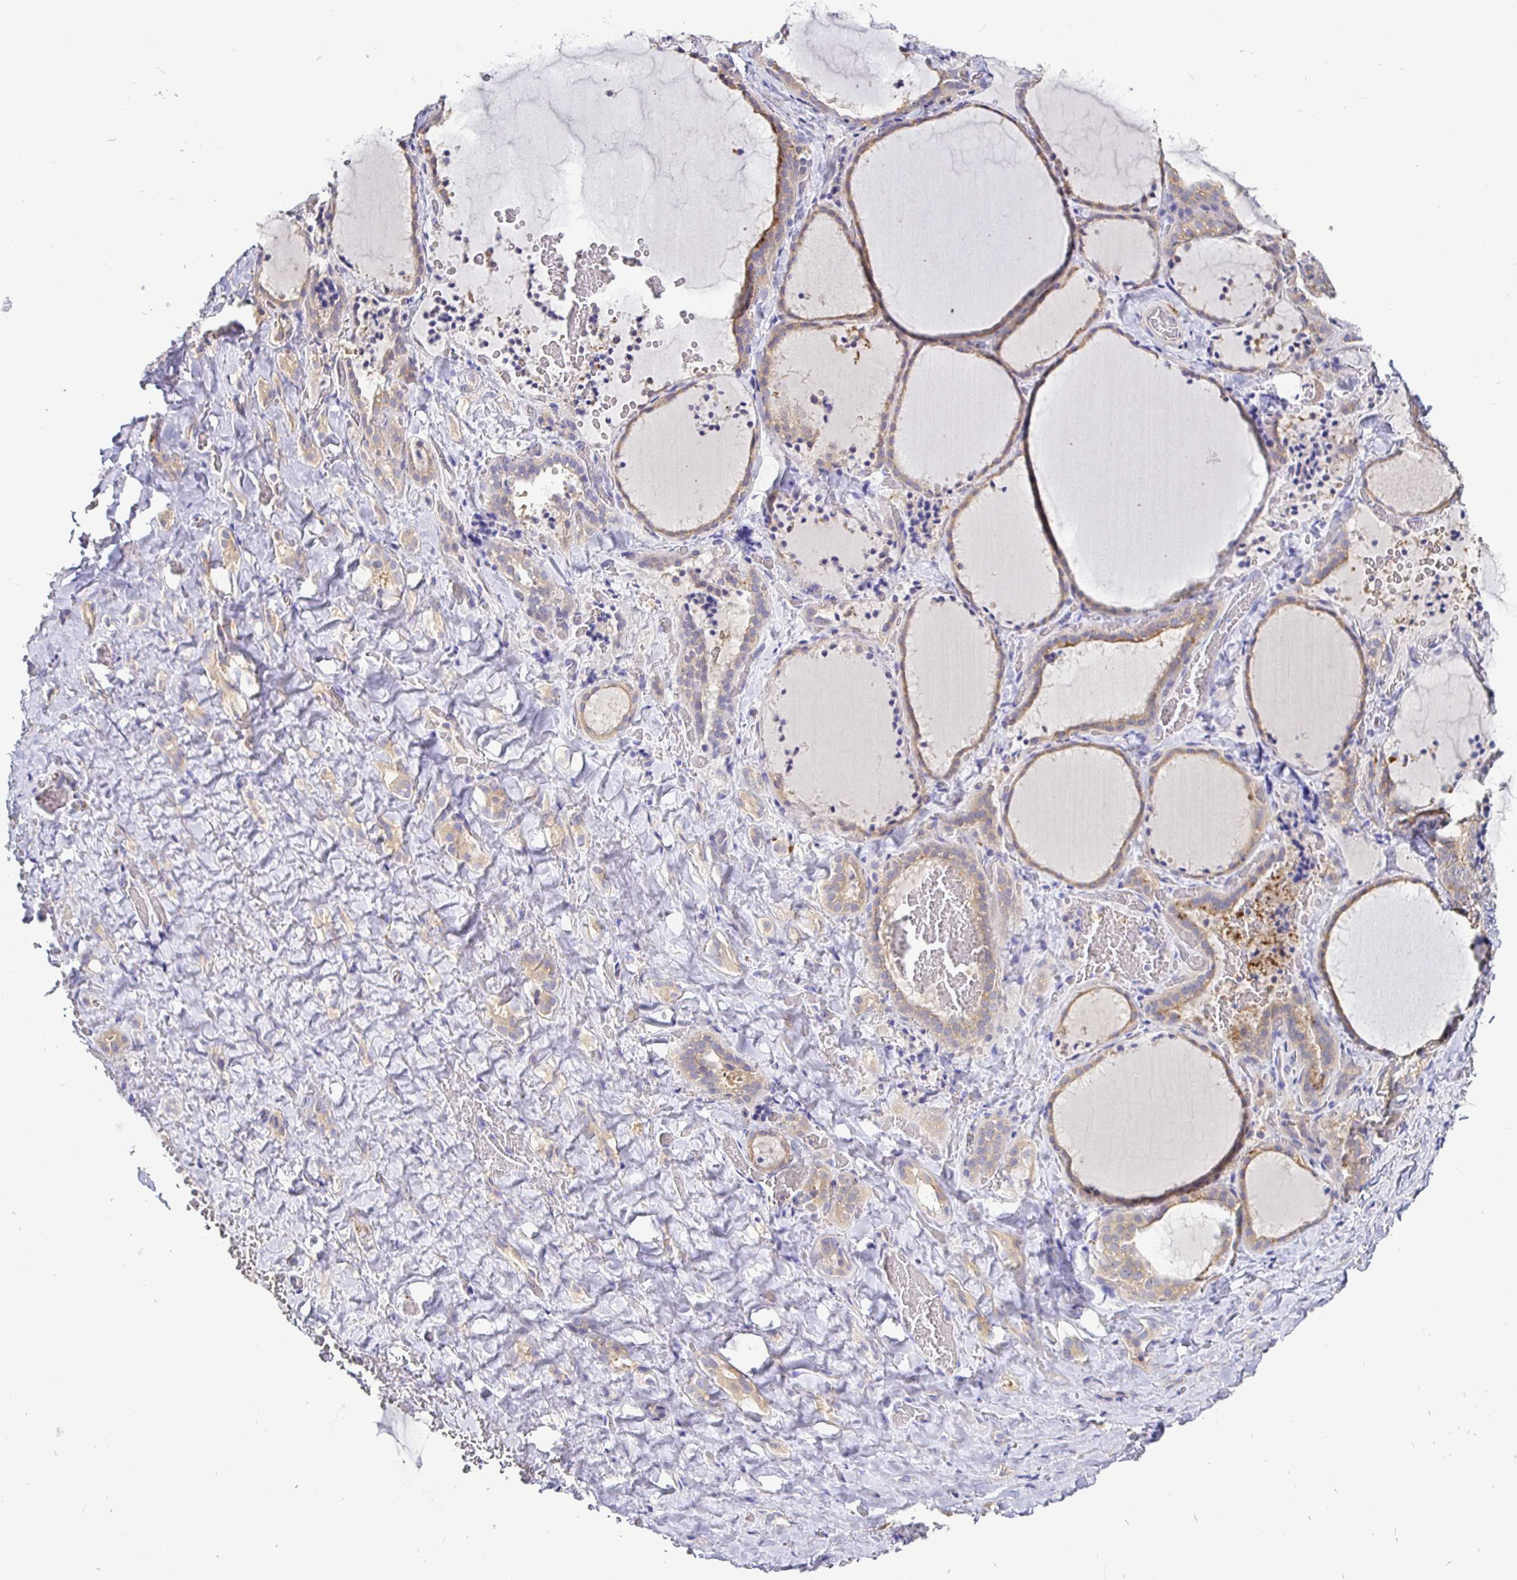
{"staining": {"intensity": "weak", "quantity": ">75%", "location": "cytoplasmic/membranous"}, "tissue": "thyroid gland", "cell_type": "Glandular cells", "image_type": "normal", "snomed": [{"axis": "morphology", "description": "Normal tissue, NOS"}, {"axis": "topography", "description": "Thyroid gland"}], "caption": "This is a histology image of IHC staining of unremarkable thyroid gland, which shows weak staining in the cytoplasmic/membranous of glandular cells.", "gene": "KIF21A", "patient": {"sex": "female", "age": 22}}